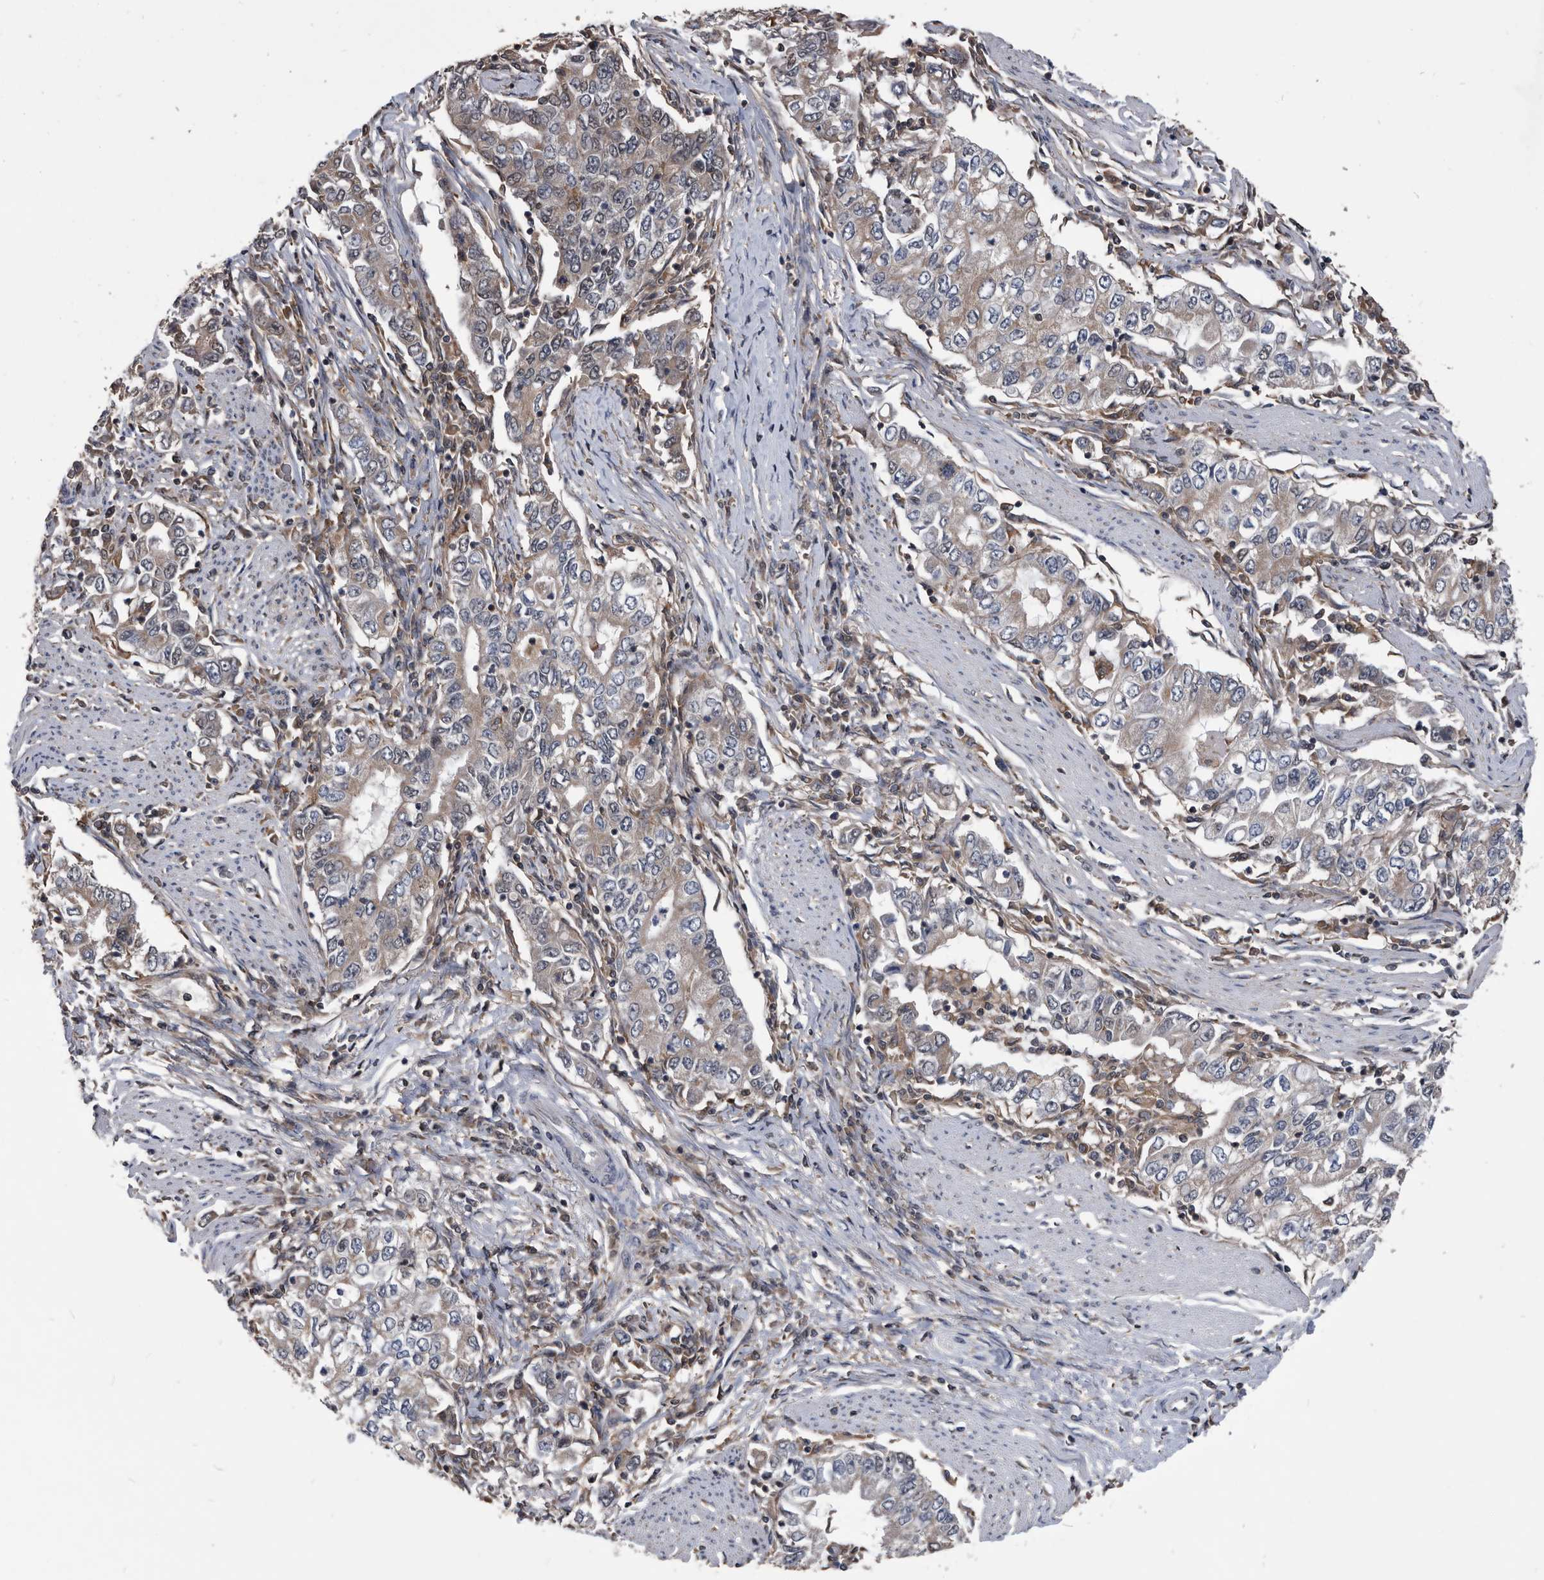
{"staining": {"intensity": "weak", "quantity": "25%-75%", "location": "cytoplasmic/membranous"}, "tissue": "stomach cancer", "cell_type": "Tumor cells", "image_type": "cancer", "snomed": [{"axis": "morphology", "description": "Adenocarcinoma, NOS"}, {"axis": "topography", "description": "Stomach, lower"}], "caption": "Human stomach cancer stained for a protein (brown) reveals weak cytoplasmic/membranous positive expression in approximately 25%-75% of tumor cells.", "gene": "NRBP1", "patient": {"sex": "female", "age": 72}}